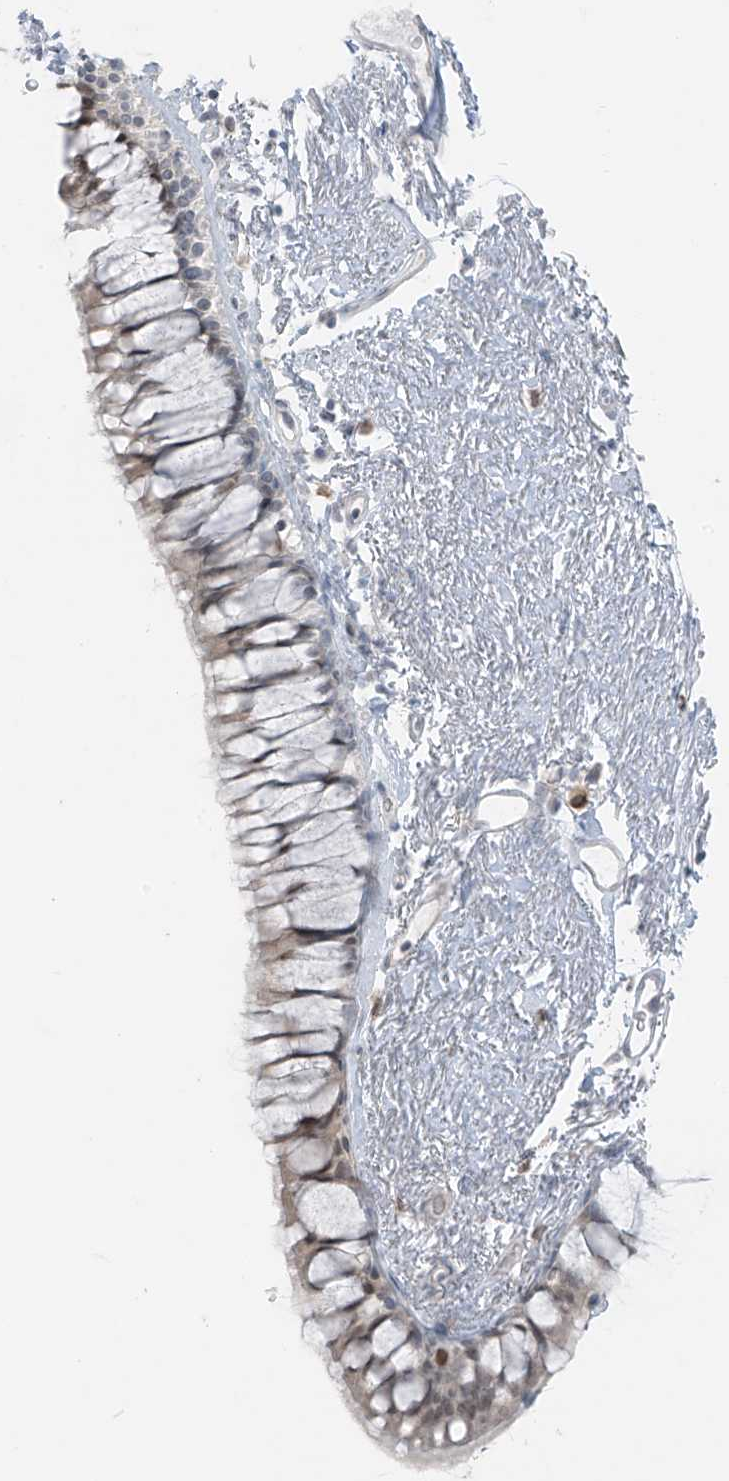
{"staining": {"intensity": "weak", "quantity": "25%-75%", "location": "nuclear"}, "tissue": "bronchus", "cell_type": "Respiratory epithelial cells", "image_type": "normal", "snomed": [{"axis": "morphology", "description": "Normal tissue, NOS"}, {"axis": "topography", "description": "Cartilage tissue"}, {"axis": "topography", "description": "Bronchus"}], "caption": "Immunohistochemistry histopathology image of normal human bronchus stained for a protein (brown), which demonstrates low levels of weak nuclear expression in about 25%-75% of respiratory epithelial cells.", "gene": "PRDM6", "patient": {"sex": "female", "age": 73}}